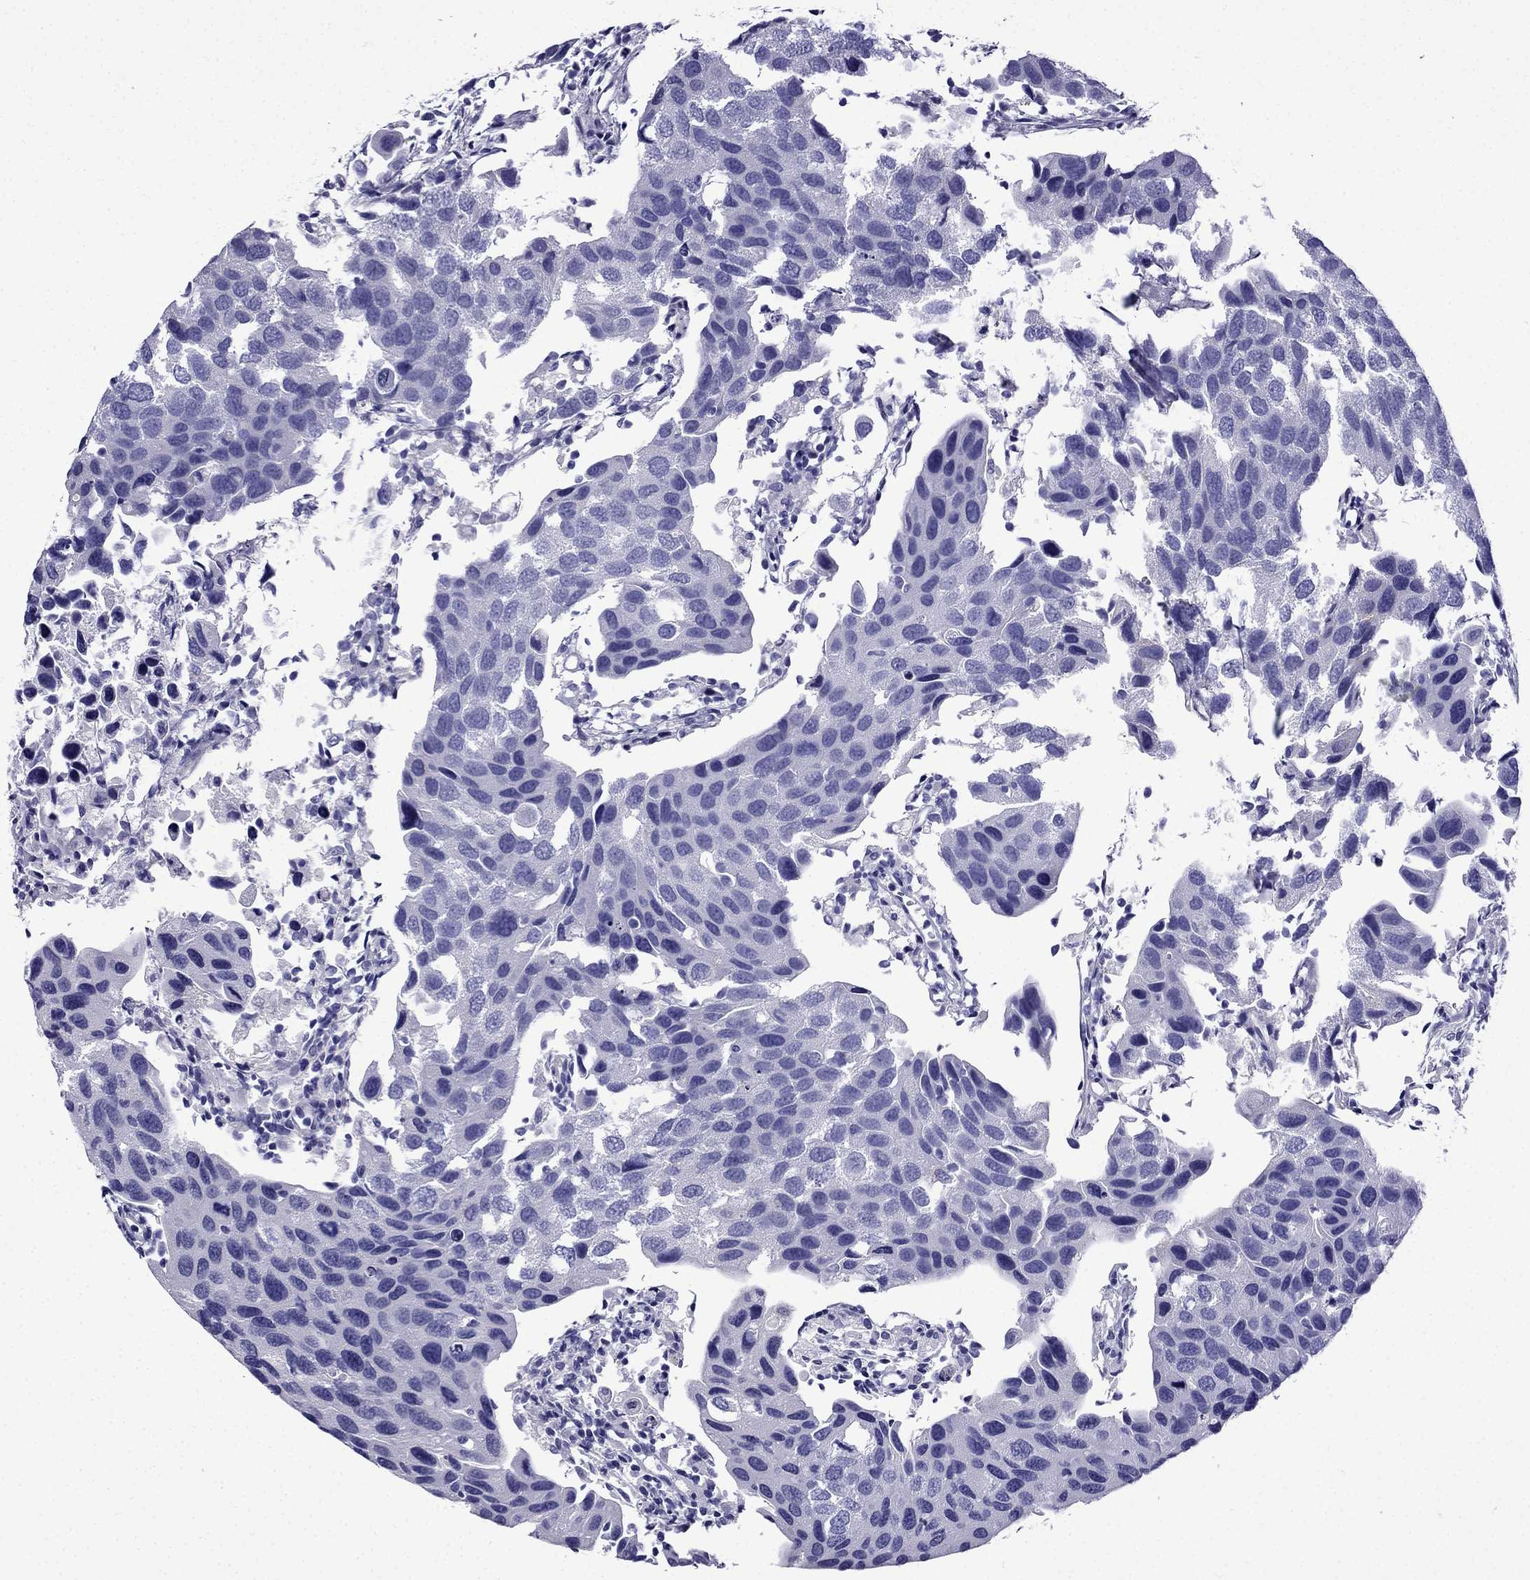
{"staining": {"intensity": "negative", "quantity": "none", "location": "none"}, "tissue": "urothelial cancer", "cell_type": "Tumor cells", "image_type": "cancer", "snomed": [{"axis": "morphology", "description": "Urothelial carcinoma, High grade"}, {"axis": "topography", "description": "Urinary bladder"}], "caption": "Immunohistochemistry of high-grade urothelial carcinoma reveals no positivity in tumor cells.", "gene": "ERC2", "patient": {"sex": "male", "age": 79}}